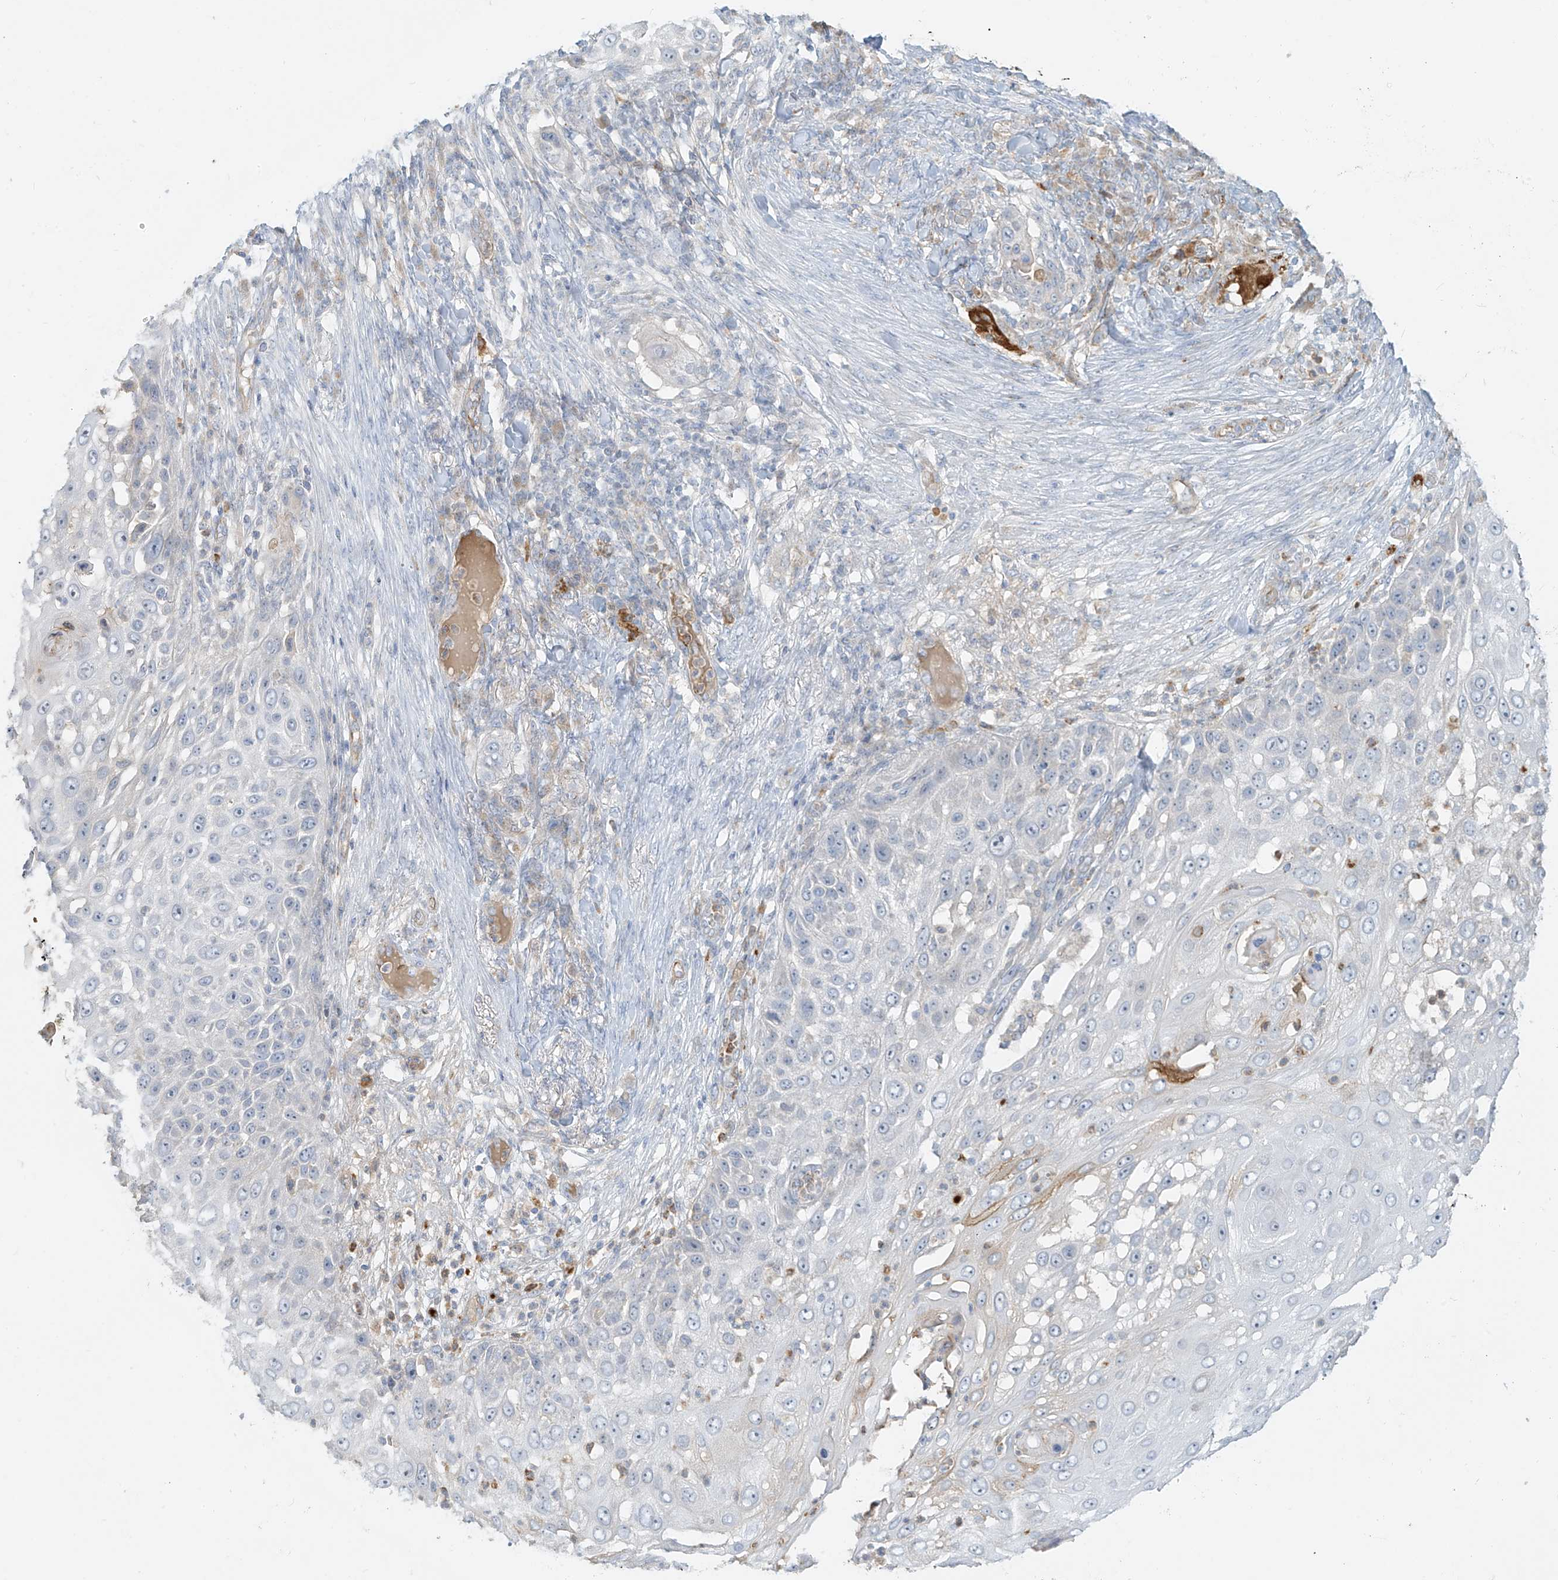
{"staining": {"intensity": "negative", "quantity": "none", "location": "none"}, "tissue": "skin cancer", "cell_type": "Tumor cells", "image_type": "cancer", "snomed": [{"axis": "morphology", "description": "Squamous cell carcinoma, NOS"}, {"axis": "topography", "description": "Skin"}], "caption": "Immunohistochemical staining of squamous cell carcinoma (skin) reveals no significant expression in tumor cells.", "gene": "C2orf42", "patient": {"sex": "female", "age": 44}}